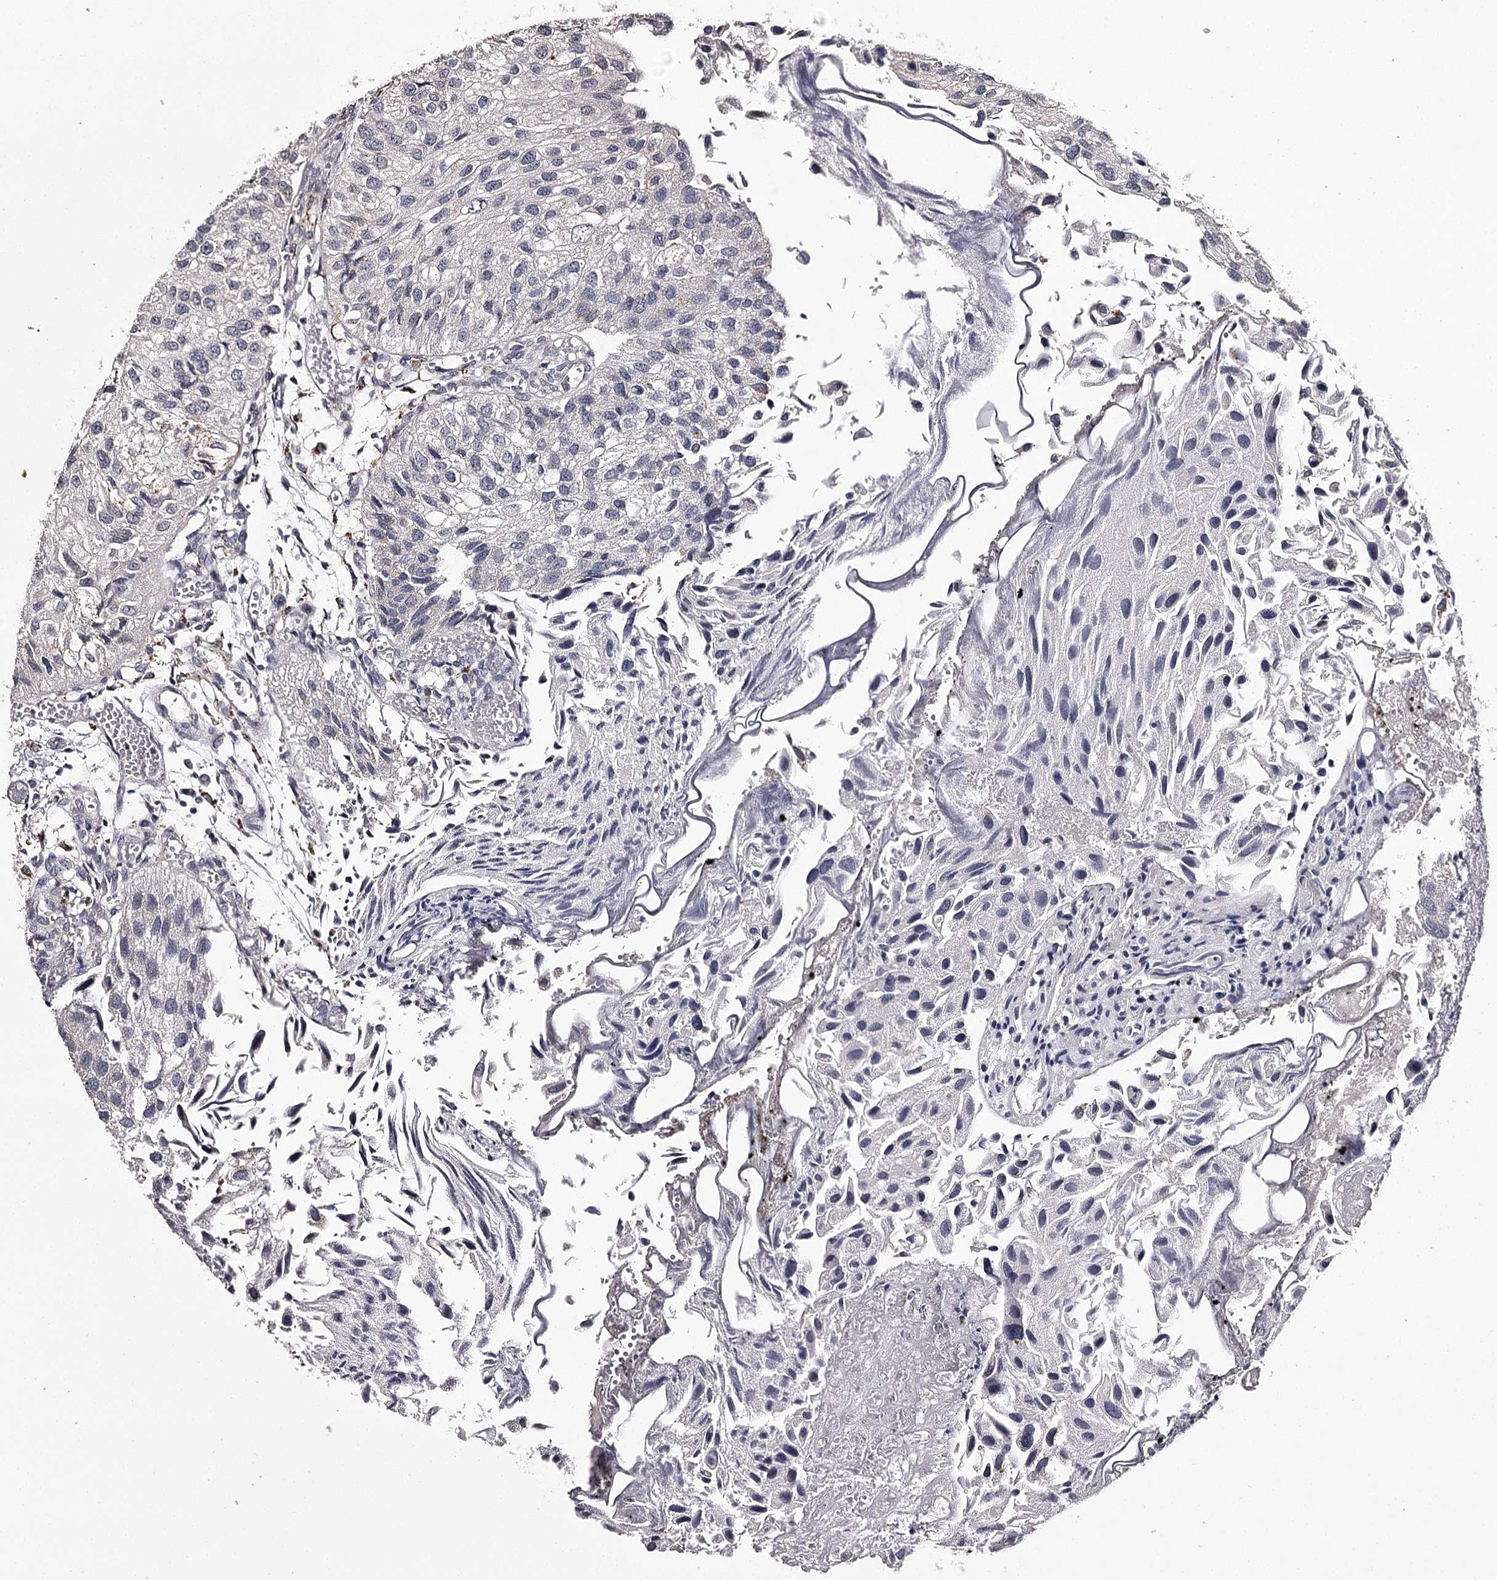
{"staining": {"intensity": "negative", "quantity": "none", "location": "none"}, "tissue": "urothelial cancer", "cell_type": "Tumor cells", "image_type": "cancer", "snomed": [{"axis": "morphology", "description": "Urothelial carcinoma, Low grade"}, {"axis": "topography", "description": "Urinary bladder"}], "caption": "Tumor cells show no significant positivity in urothelial carcinoma (low-grade). Nuclei are stained in blue.", "gene": "SLC32A1", "patient": {"sex": "female", "age": 89}}